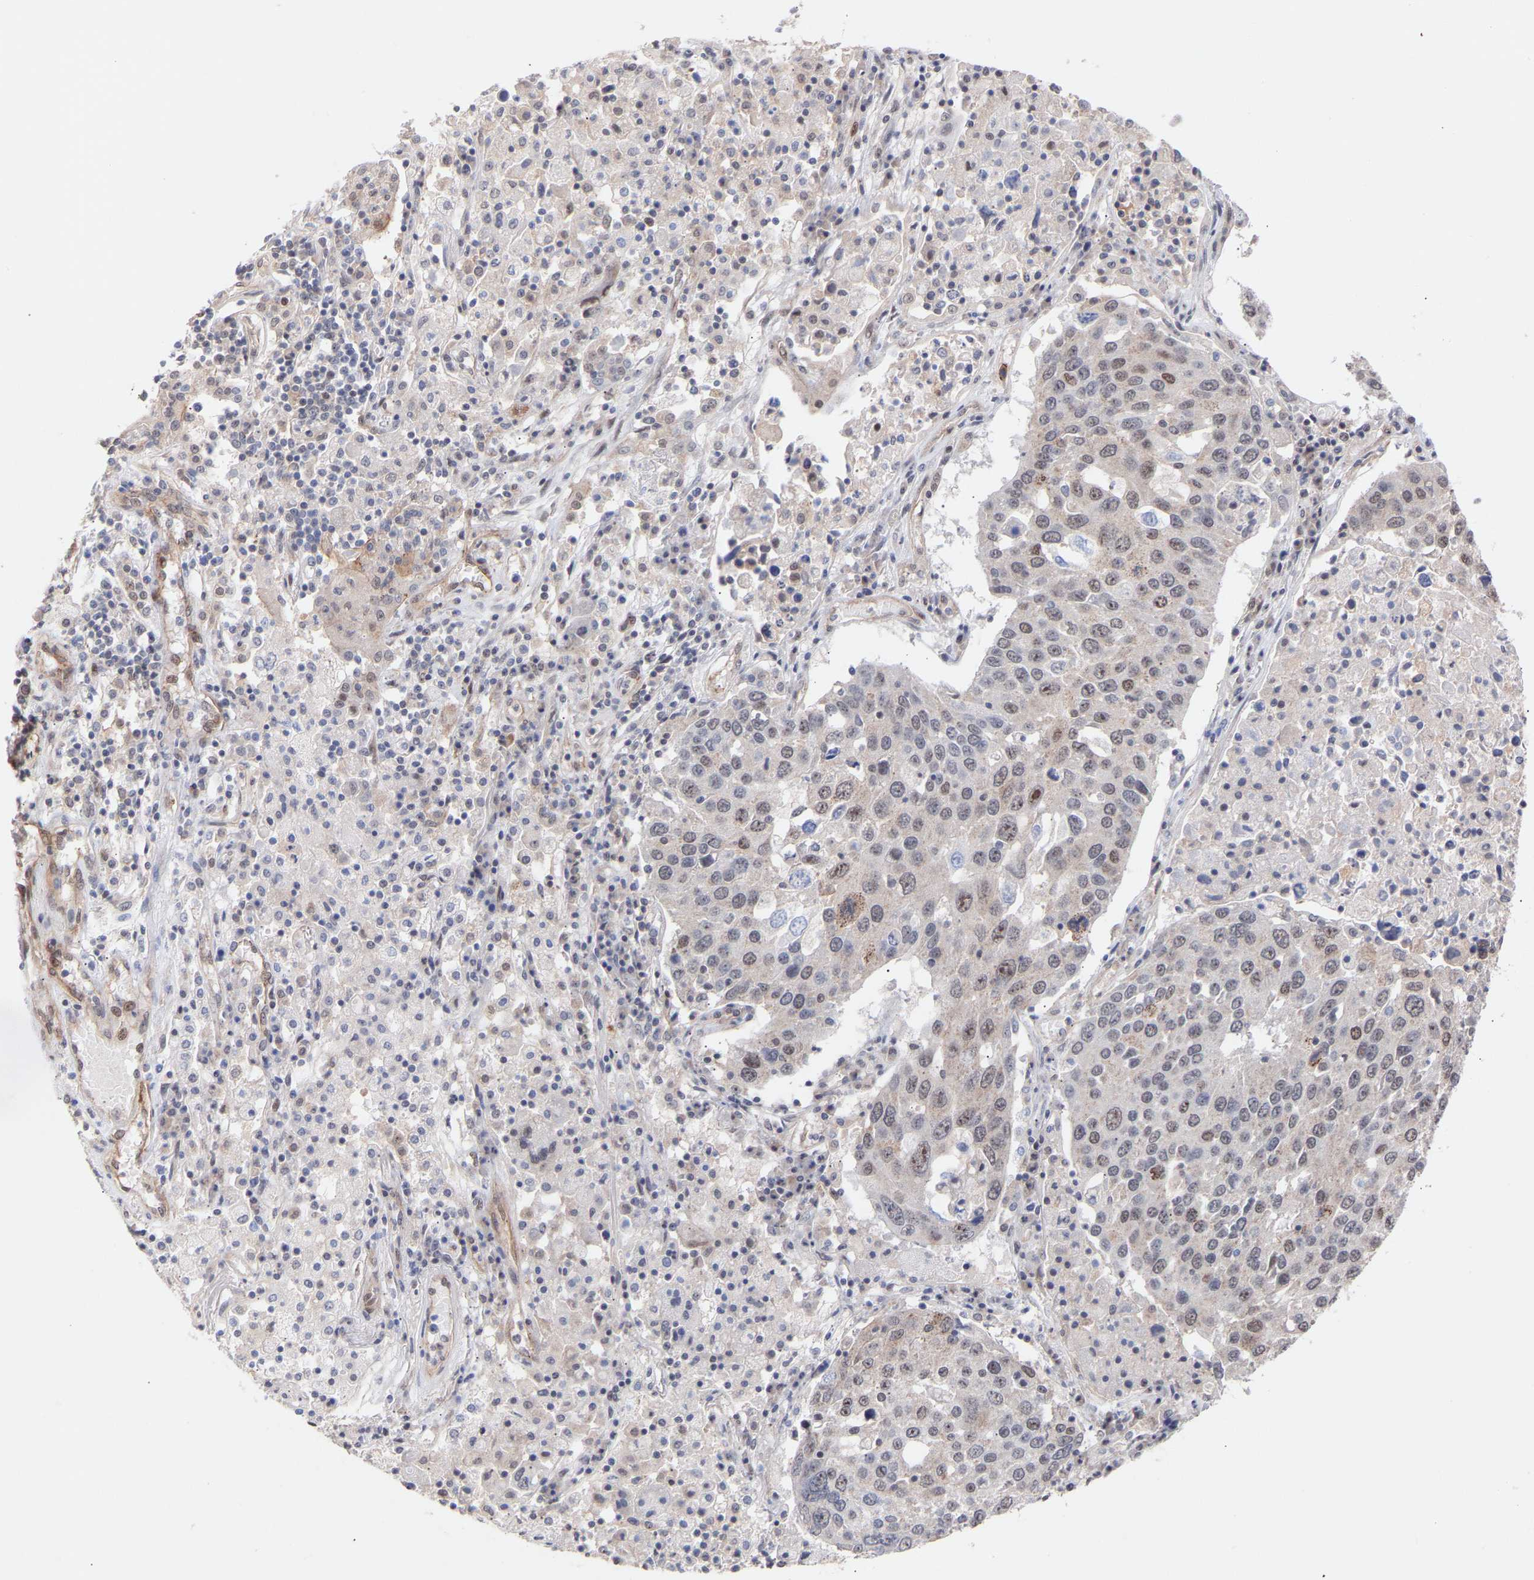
{"staining": {"intensity": "weak", "quantity": "25%-75%", "location": "nuclear"}, "tissue": "lung cancer", "cell_type": "Tumor cells", "image_type": "cancer", "snomed": [{"axis": "morphology", "description": "Squamous cell carcinoma, NOS"}, {"axis": "topography", "description": "Lung"}], "caption": "Tumor cells show weak nuclear expression in approximately 25%-75% of cells in lung squamous cell carcinoma.", "gene": "PDLIM5", "patient": {"sex": "male", "age": 65}}